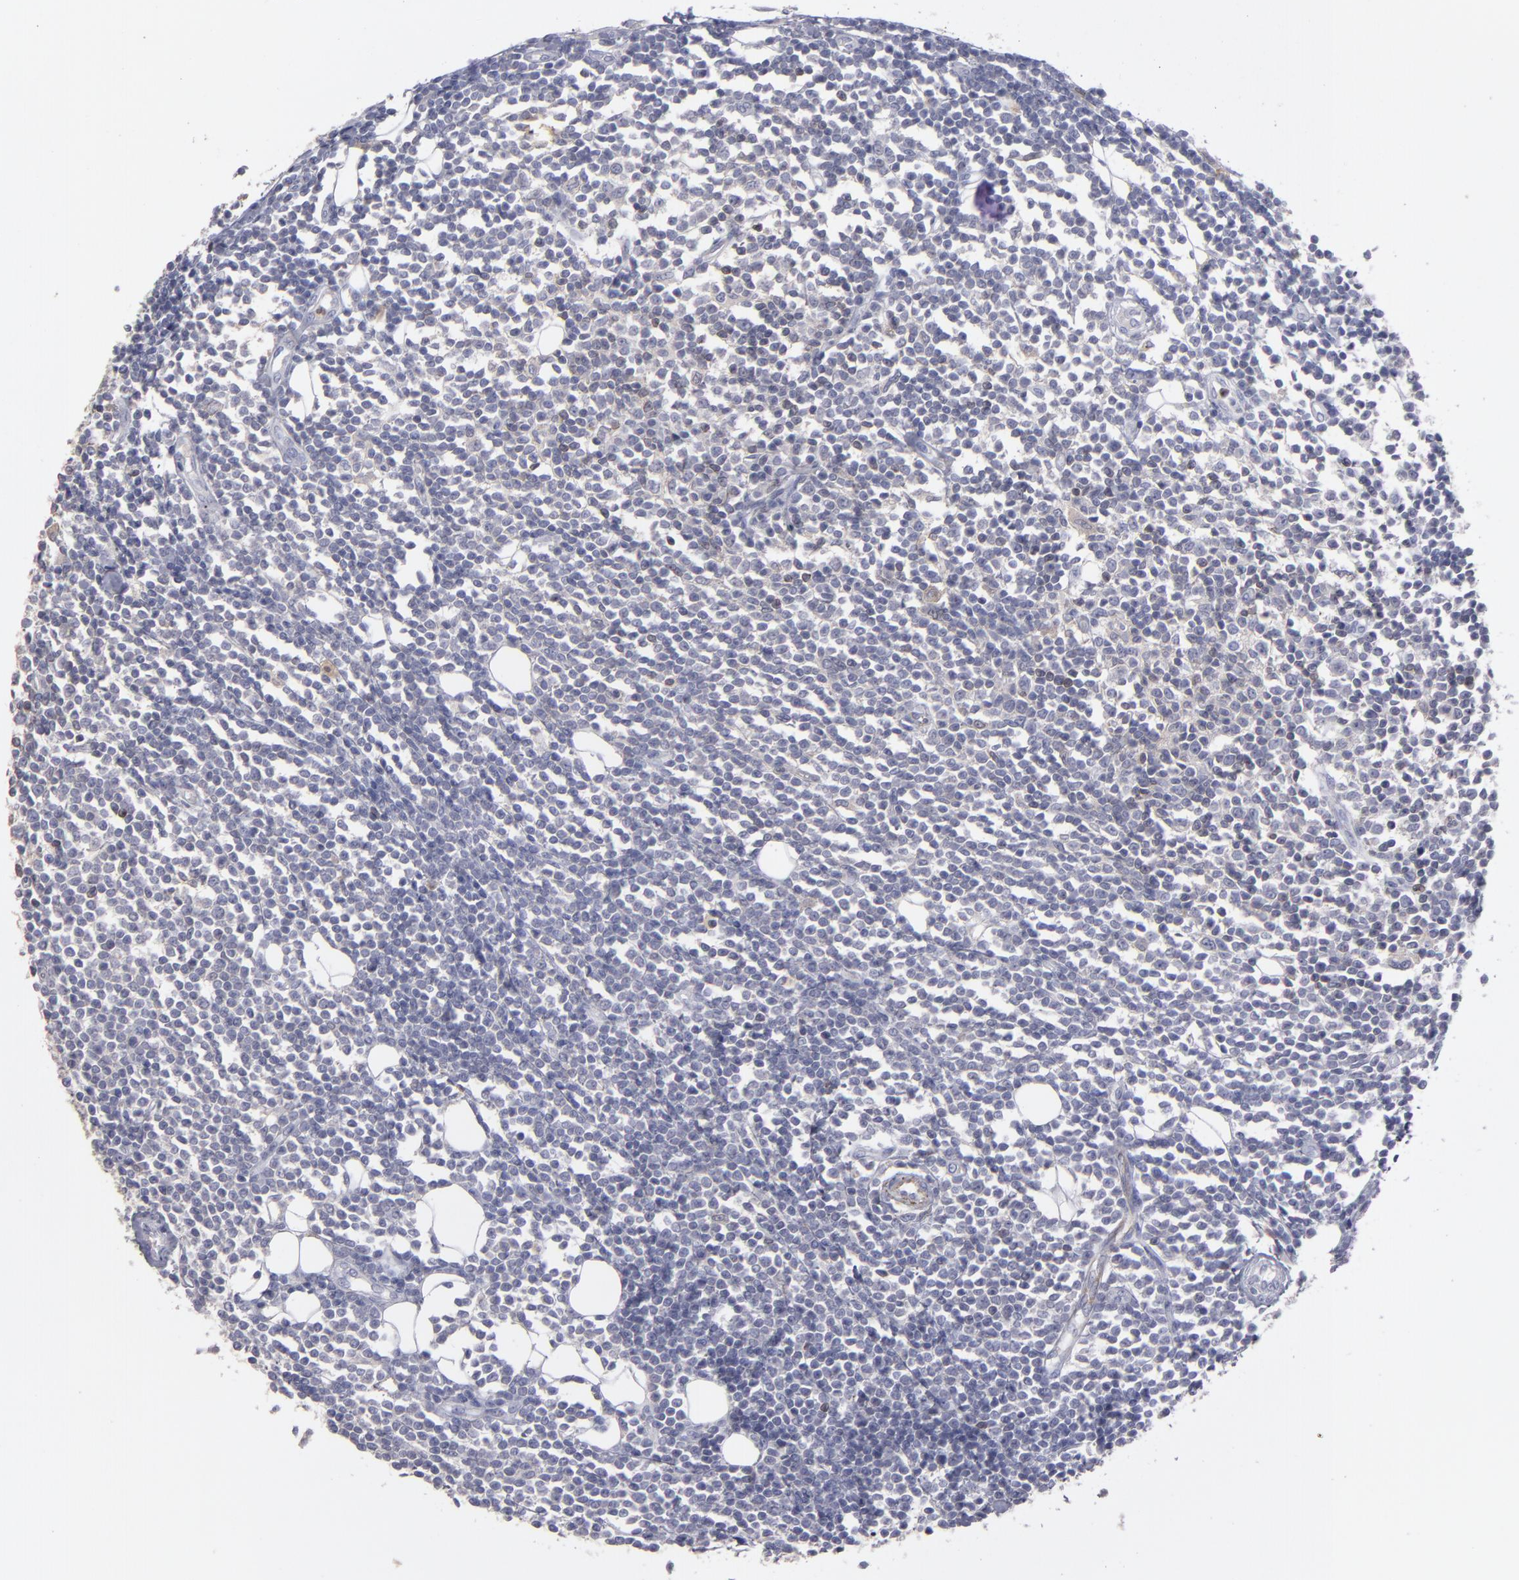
{"staining": {"intensity": "negative", "quantity": "none", "location": "none"}, "tissue": "lymphoma", "cell_type": "Tumor cells", "image_type": "cancer", "snomed": [{"axis": "morphology", "description": "Malignant lymphoma, non-Hodgkin's type, Low grade"}, {"axis": "topography", "description": "Soft tissue"}], "caption": "An immunohistochemistry (IHC) image of lymphoma is shown. There is no staining in tumor cells of lymphoma.", "gene": "SEMA3G", "patient": {"sex": "male", "age": 92}}